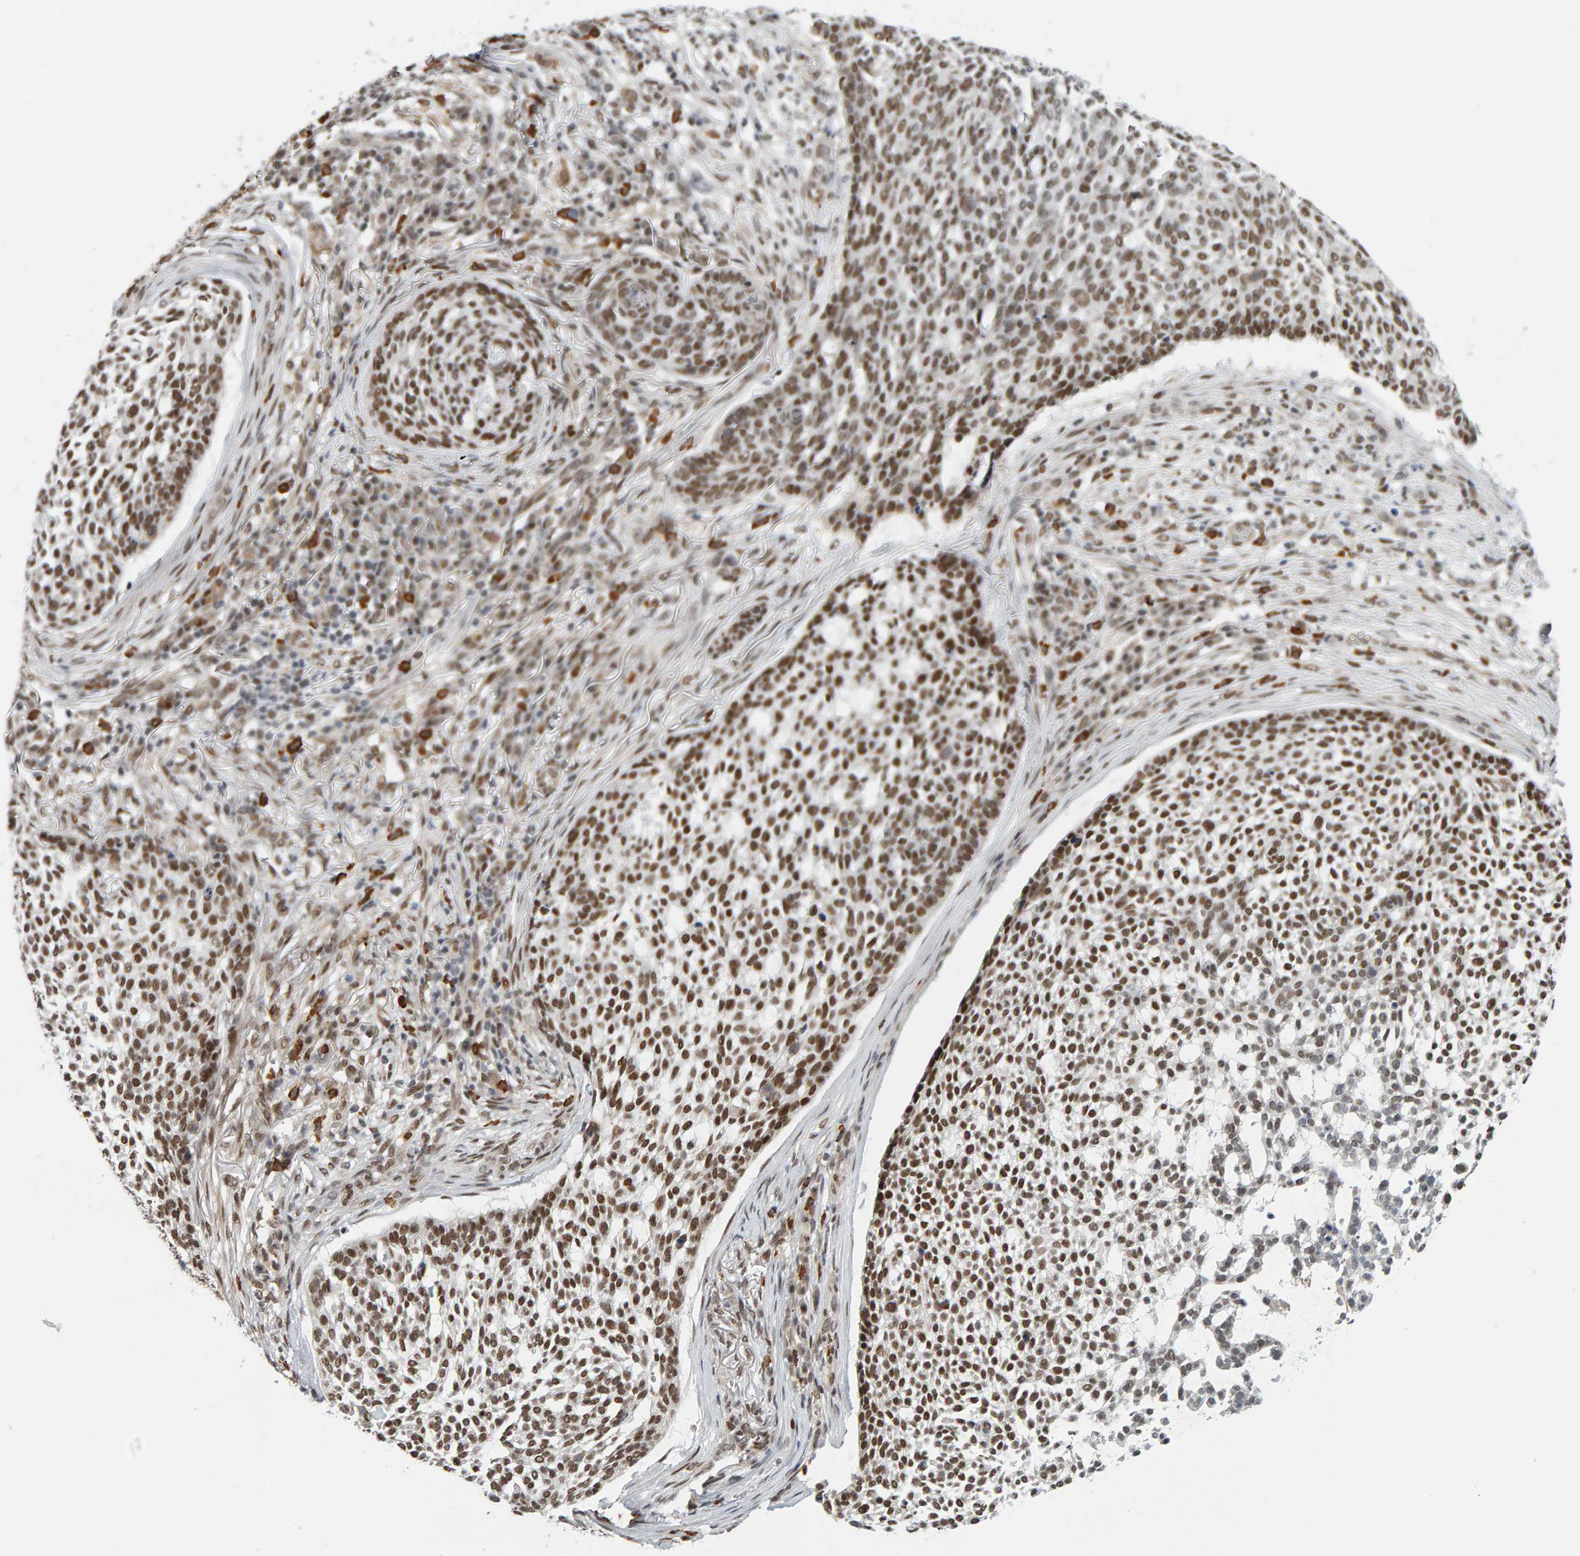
{"staining": {"intensity": "strong", "quantity": ">75%", "location": "nuclear"}, "tissue": "skin cancer", "cell_type": "Tumor cells", "image_type": "cancer", "snomed": [{"axis": "morphology", "description": "Basal cell carcinoma"}, {"axis": "topography", "description": "Skin"}], "caption": "Strong nuclear staining for a protein is appreciated in about >75% of tumor cells of skin cancer (basal cell carcinoma) using IHC.", "gene": "ATF7IP", "patient": {"sex": "female", "age": 64}}